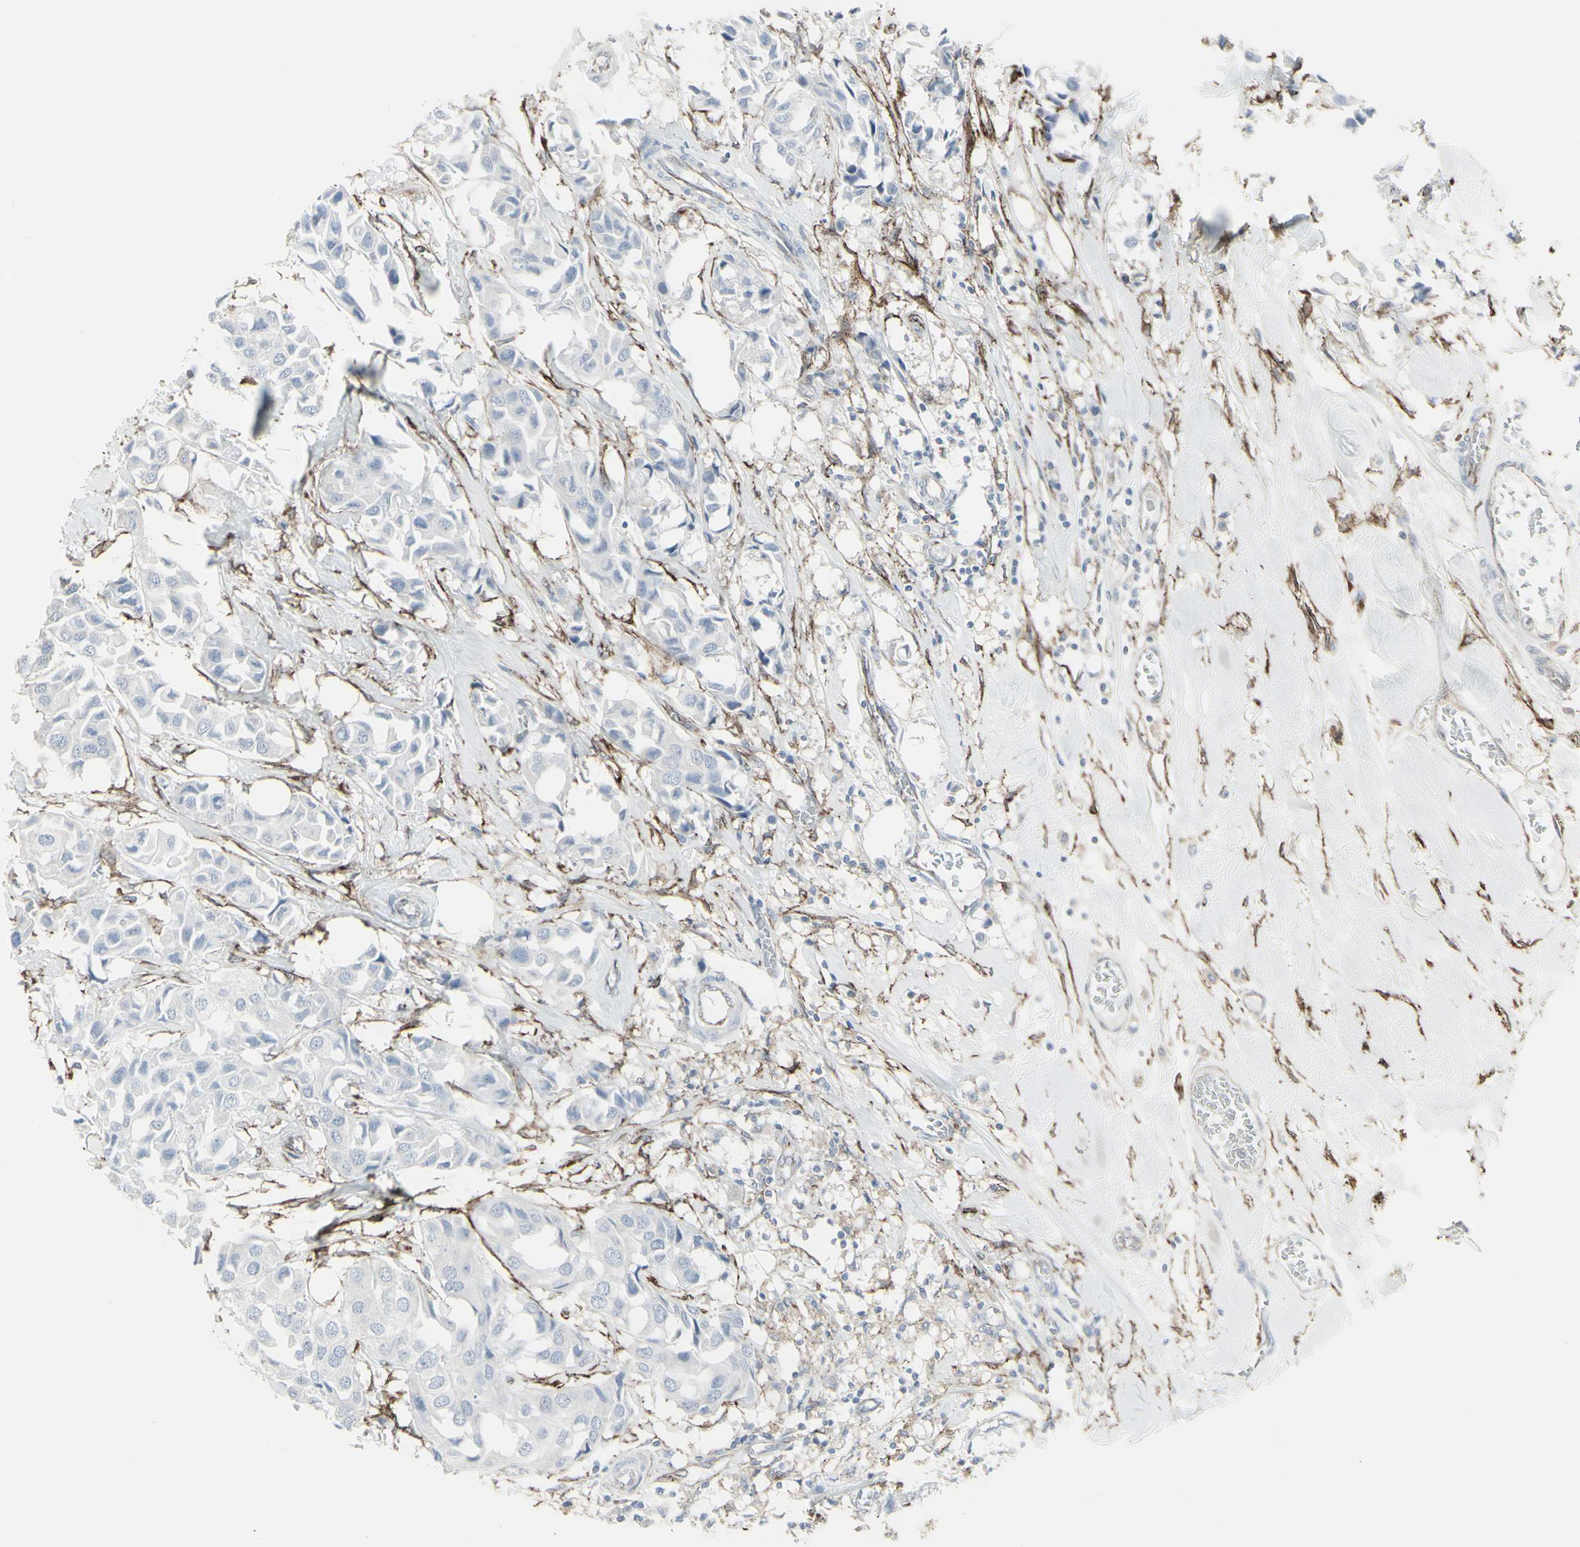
{"staining": {"intensity": "negative", "quantity": "none", "location": "none"}, "tissue": "breast cancer", "cell_type": "Tumor cells", "image_type": "cancer", "snomed": [{"axis": "morphology", "description": "Duct carcinoma"}, {"axis": "topography", "description": "Breast"}], "caption": "The immunohistochemistry photomicrograph has no significant expression in tumor cells of breast cancer tissue. Nuclei are stained in blue.", "gene": "GJA1", "patient": {"sex": "female", "age": 80}}